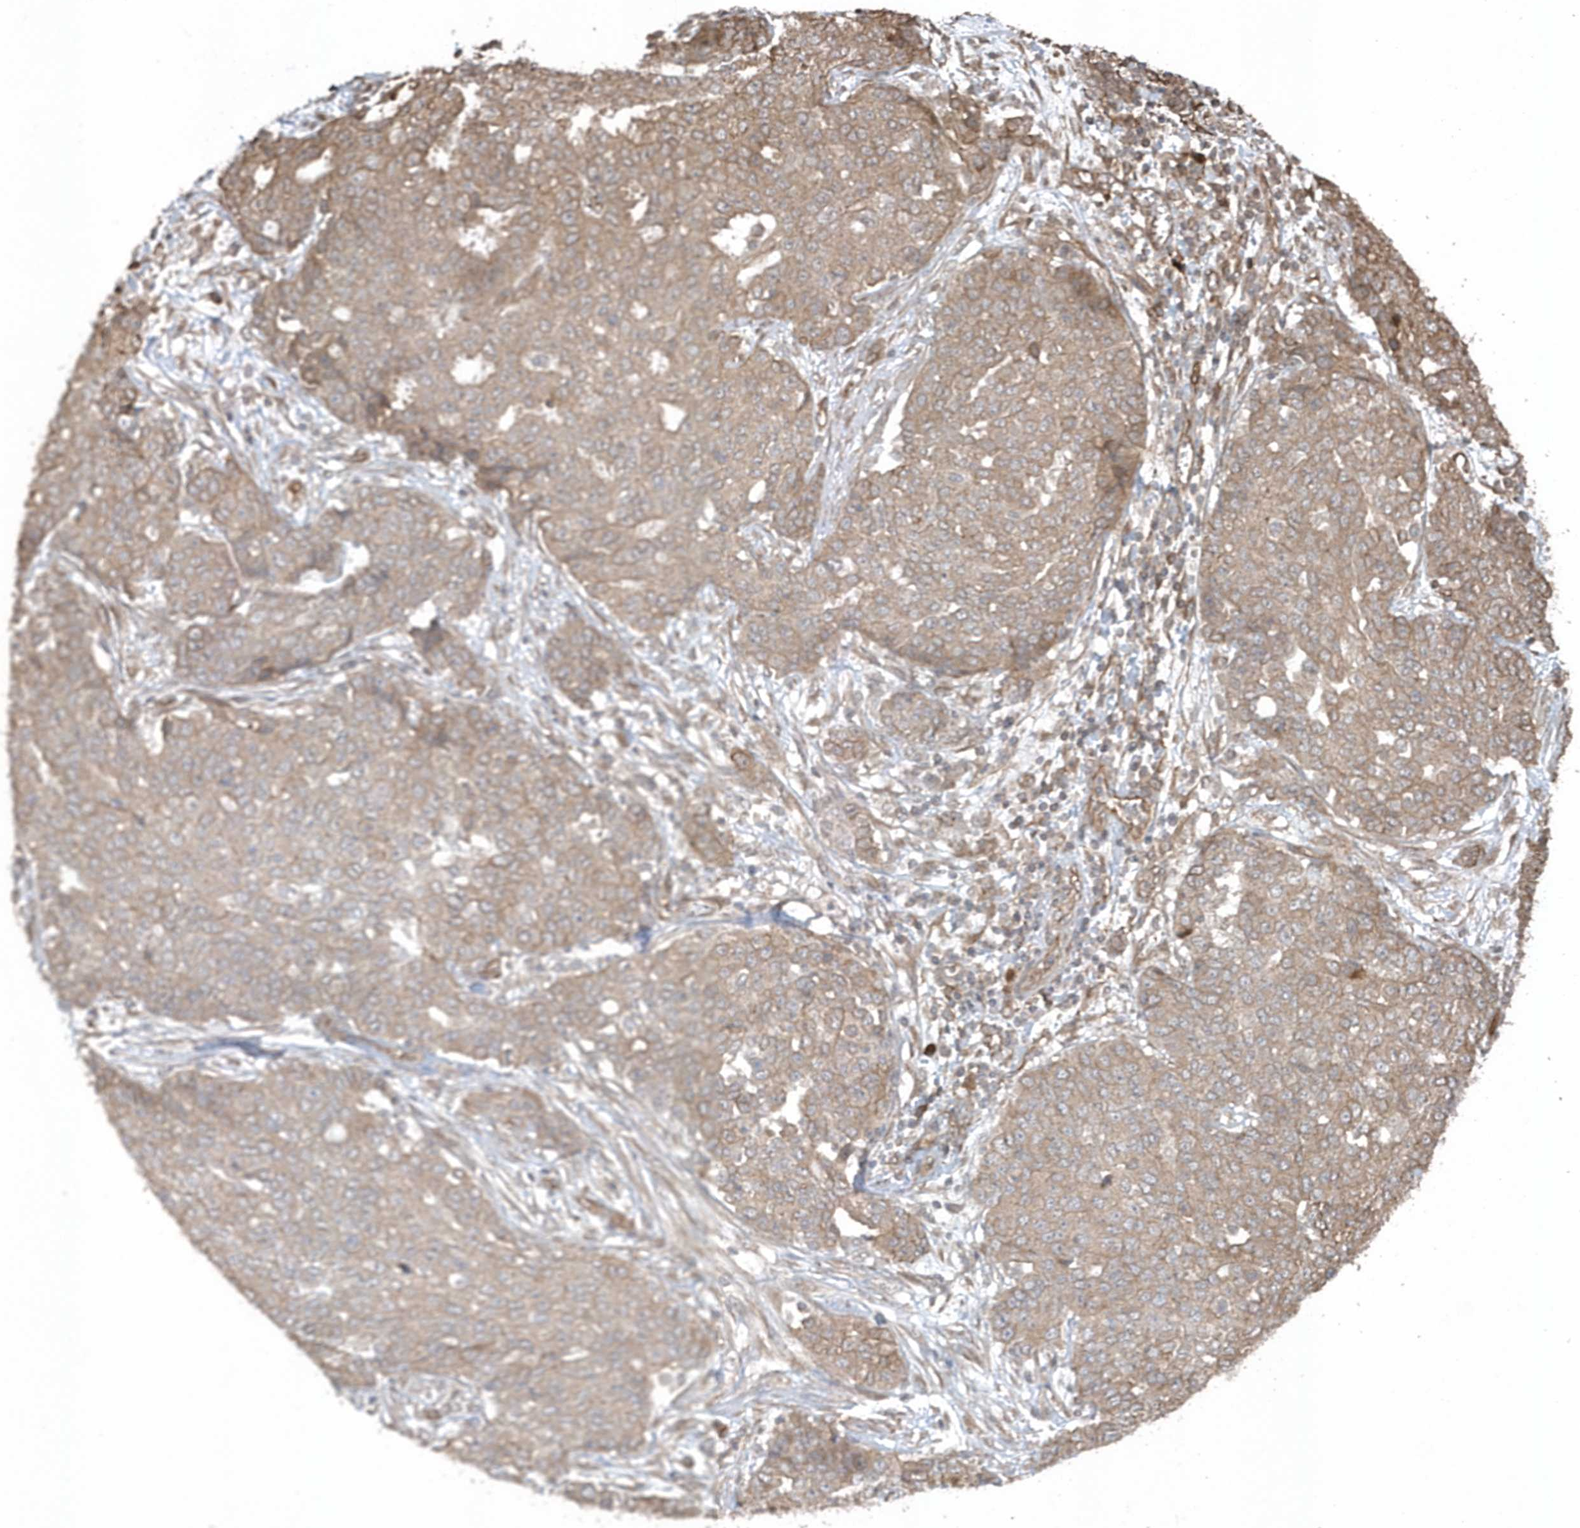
{"staining": {"intensity": "moderate", "quantity": ">75%", "location": "cytoplasmic/membranous"}, "tissue": "ovarian cancer", "cell_type": "Tumor cells", "image_type": "cancer", "snomed": [{"axis": "morphology", "description": "Cystadenocarcinoma, serous, NOS"}, {"axis": "topography", "description": "Soft tissue"}, {"axis": "topography", "description": "Ovary"}], "caption": "High-magnification brightfield microscopy of ovarian cancer stained with DAB (3,3'-diaminobenzidine) (brown) and counterstained with hematoxylin (blue). tumor cells exhibit moderate cytoplasmic/membranous positivity is seen in approximately>75% of cells. Ihc stains the protein of interest in brown and the nuclei are stained blue.", "gene": "HERPUD1", "patient": {"sex": "female", "age": 57}}